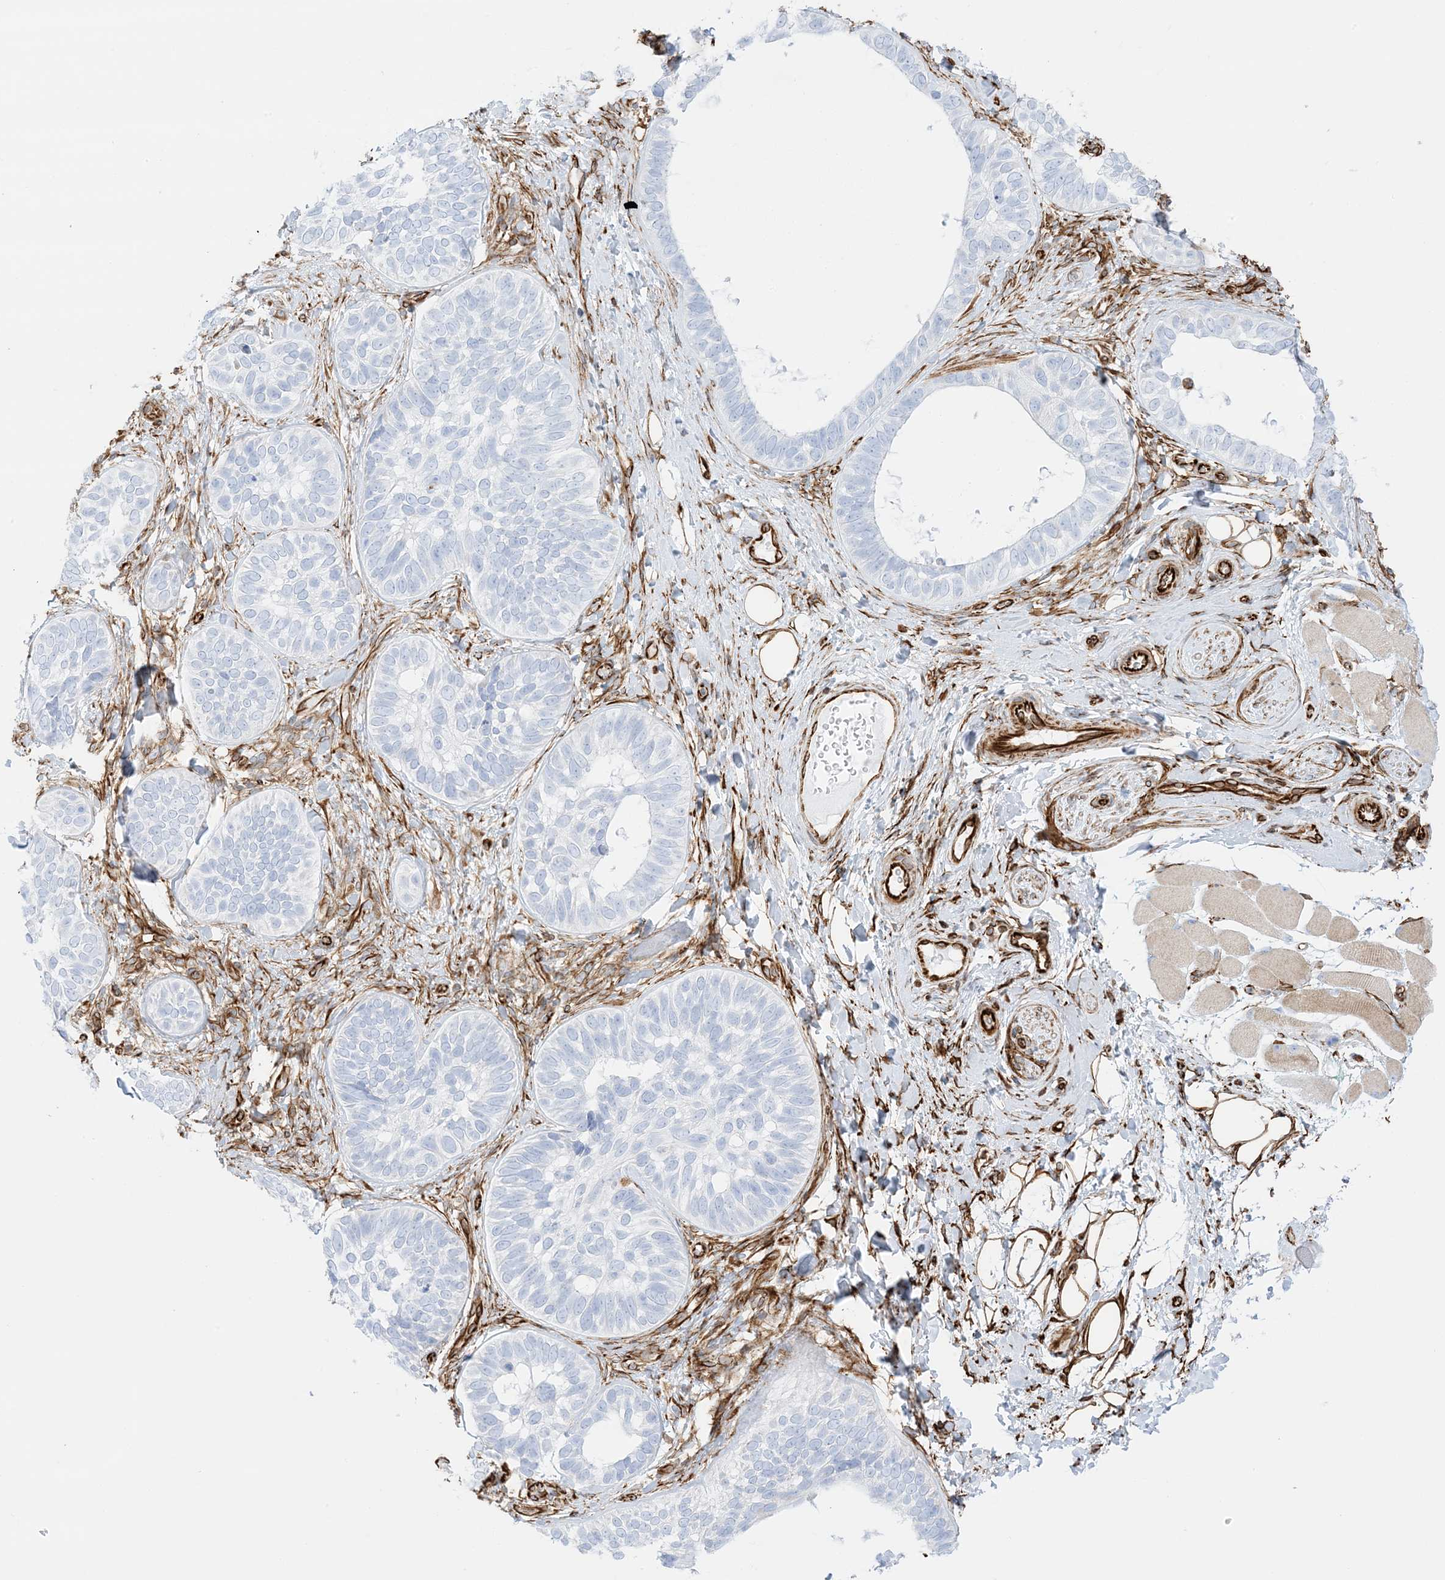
{"staining": {"intensity": "negative", "quantity": "none", "location": "none"}, "tissue": "skin cancer", "cell_type": "Tumor cells", "image_type": "cancer", "snomed": [{"axis": "morphology", "description": "Basal cell carcinoma"}, {"axis": "topography", "description": "Skin"}], "caption": "Human skin cancer stained for a protein using immunohistochemistry displays no staining in tumor cells.", "gene": "PID1", "patient": {"sex": "male", "age": 62}}